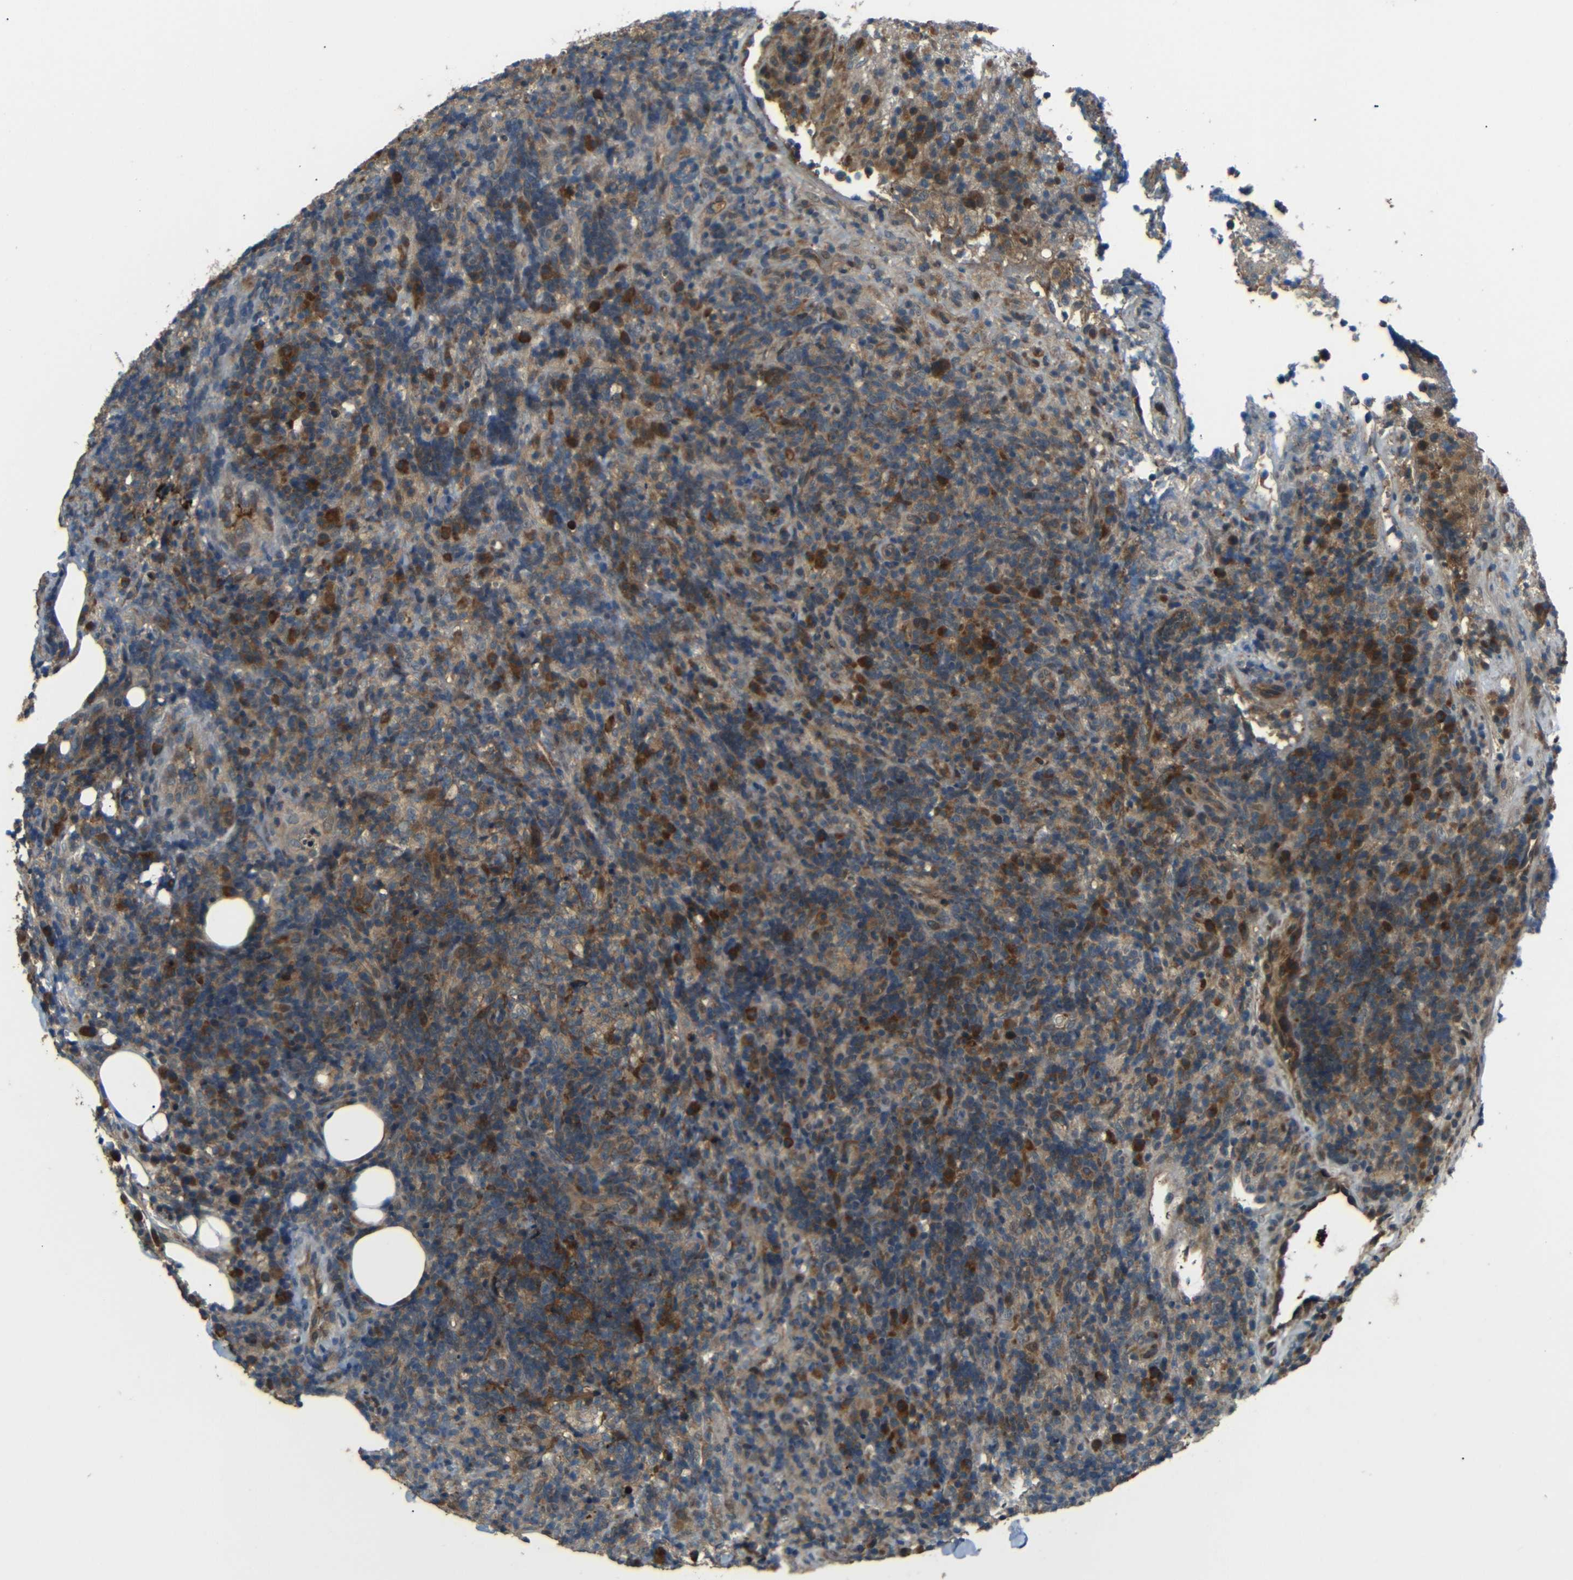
{"staining": {"intensity": "moderate", "quantity": "25%-75%", "location": "cytoplasmic/membranous"}, "tissue": "lymphoma", "cell_type": "Tumor cells", "image_type": "cancer", "snomed": [{"axis": "morphology", "description": "Malignant lymphoma, non-Hodgkin's type, High grade"}, {"axis": "topography", "description": "Lymph node"}], "caption": "Immunohistochemistry (IHC) micrograph of neoplastic tissue: high-grade malignant lymphoma, non-Hodgkin's type stained using immunohistochemistry (IHC) shows medium levels of moderate protein expression localized specifically in the cytoplasmic/membranous of tumor cells, appearing as a cytoplasmic/membranous brown color.", "gene": "EPHB2", "patient": {"sex": "female", "age": 76}}